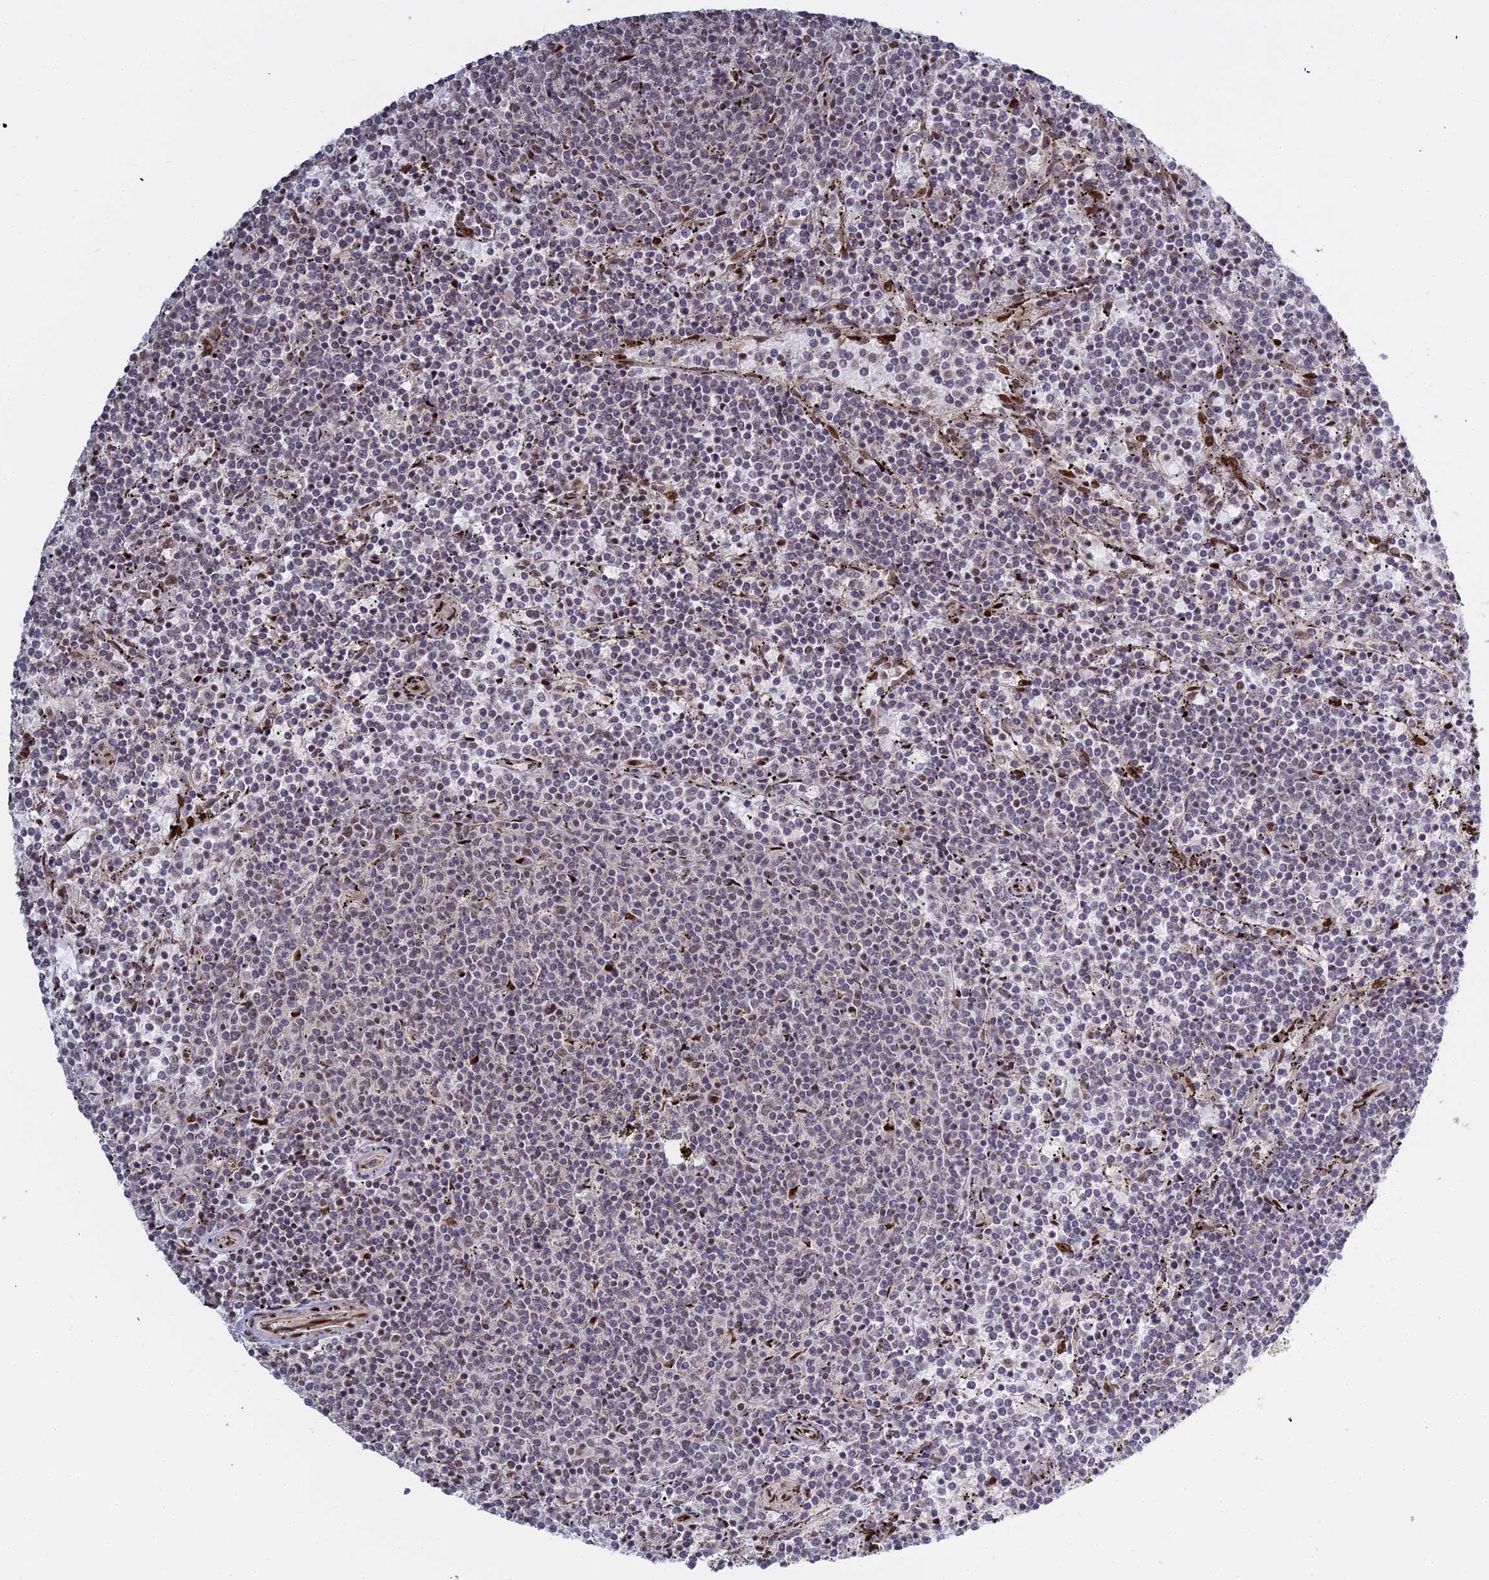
{"staining": {"intensity": "weak", "quantity": "<25%", "location": "nuclear"}, "tissue": "lymphoma", "cell_type": "Tumor cells", "image_type": "cancer", "snomed": [{"axis": "morphology", "description": "Malignant lymphoma, non-Hodgkin's type, Low grade"}, {"axis": "topography", "description": "Spleen"}], "caption": "A micrograph of human low-grade malignant lymphoma, non-Hodgkin's type is negative for staining in tumor cells. (Immunohistochemistry (ihc), brightfield microscopy, high magnification).", "gene": "ABCA2", "patient": {"sex": "female", "age": 50}}